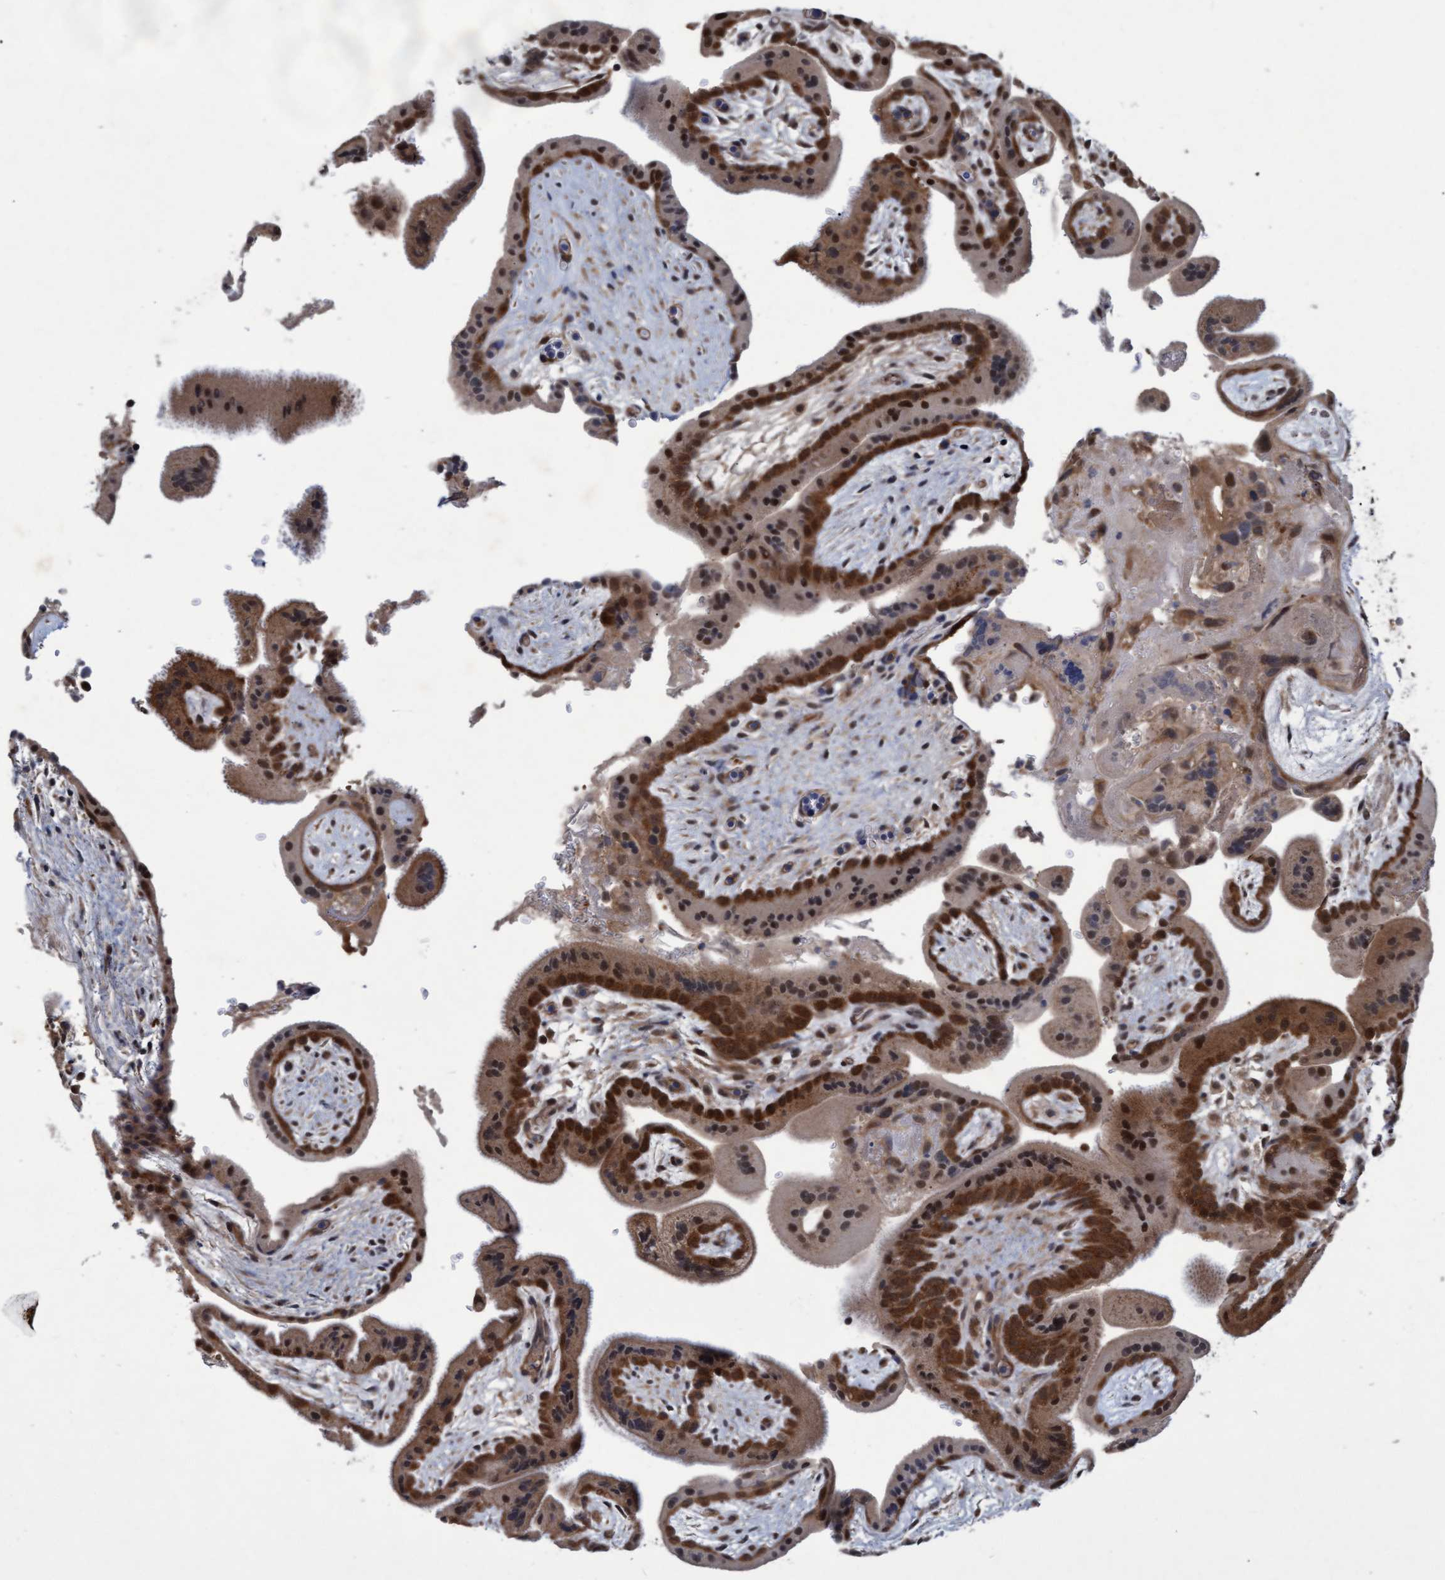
{"staining": {"intensity": "strong", "quantity": ">75%", "location": "cytoplasmic/membranous,nuclear"}, "tissue": "placenta", "cell_type": "Decidual cells", "image_type": "normal", "snomed": [{"axis": "morphology", "description": "Normal tissue, NOS"}, {"axis": "topography", "description": "Placenta"}], "caption": "Protein staining shows strong cytoplasmic/membranous,nuclear expression in approximately >75% of decidual cells in normal placenta. Immunohistochemistry stains the protein of interest in brown and the nuclei are stained blue.", "gene": "PSMB6", "patient": {"sex": "female", "age": 35}}